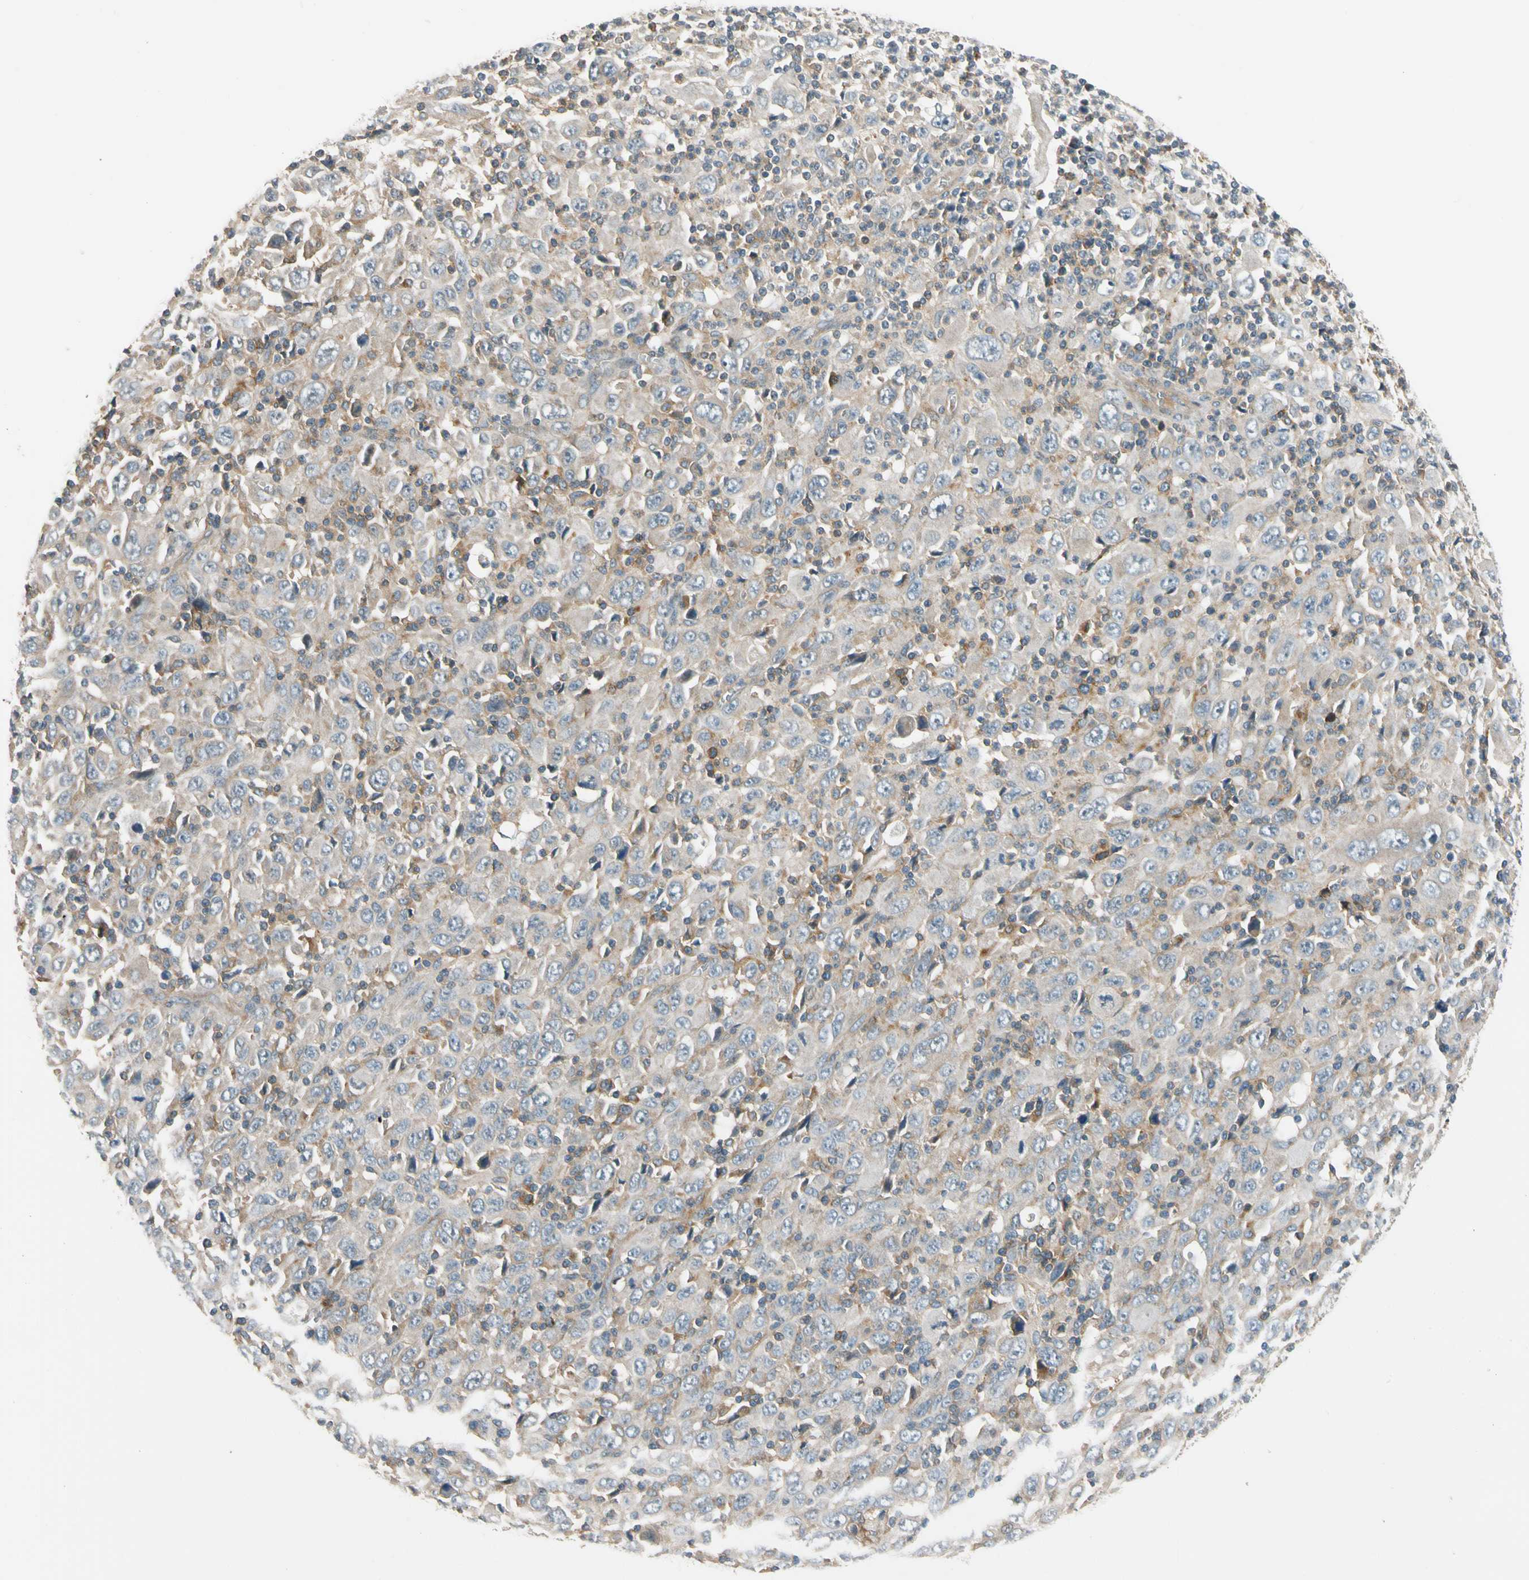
{"staining": {"intensity": "weak", "quantity": "<25%", "location": "cytoplasmic/membranous"}, "tissue": "melanoma", "cell_type": "Tumor cells", "image_type": "cancer", "snomed": [{"axis": "morphology", "description": "Malignant melanoma, Metastatic site"}, {"axis": "topography", "description": "Skin"}], "caption": "Immunohistochemical staining of human malignant melanoma (metastatic site) exhibits no significant expression in tumor cells.", "gene": "MST1R", "patient": {"sex": "female", "age": 56}}